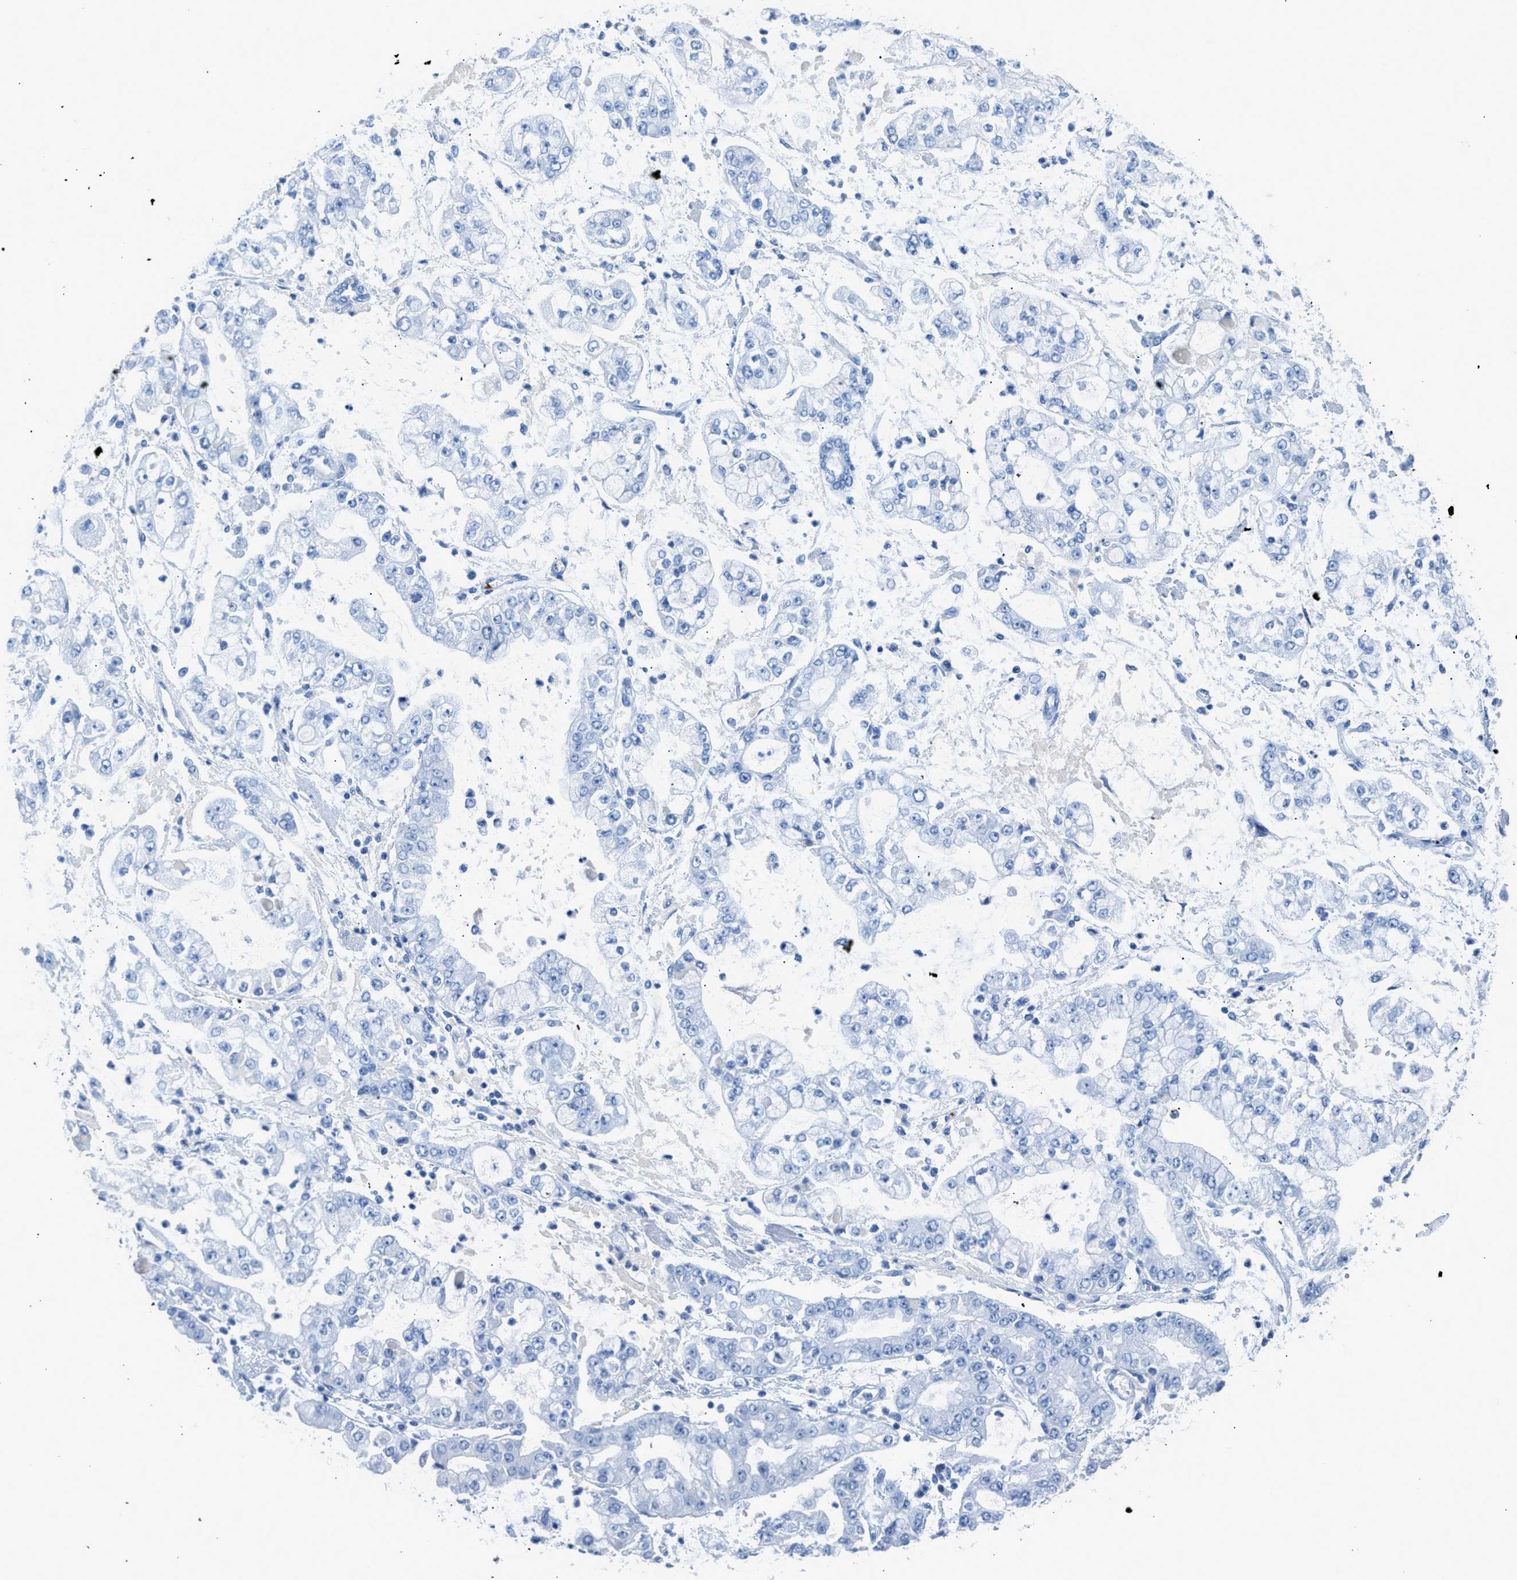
{"staining": {"intensity": "negative", "quantity": "none", "location": "none"}, "tissue": "stomach cancer", "cell_type": "Tumor cells", "image_type": "cancer", "snomed": [{"axis": "morphology", "description": "Adenocarcinoma, NOS"}, {"axis": "topography", "description": "Stomach"}], "caption": "Human adenocarcinoma (stomach) stained for a protein using immunohistochemistry exhibits no positivity in tumor cells.", "gene": "FAIM2", "patient": {"sex": "male", "age": 76}}